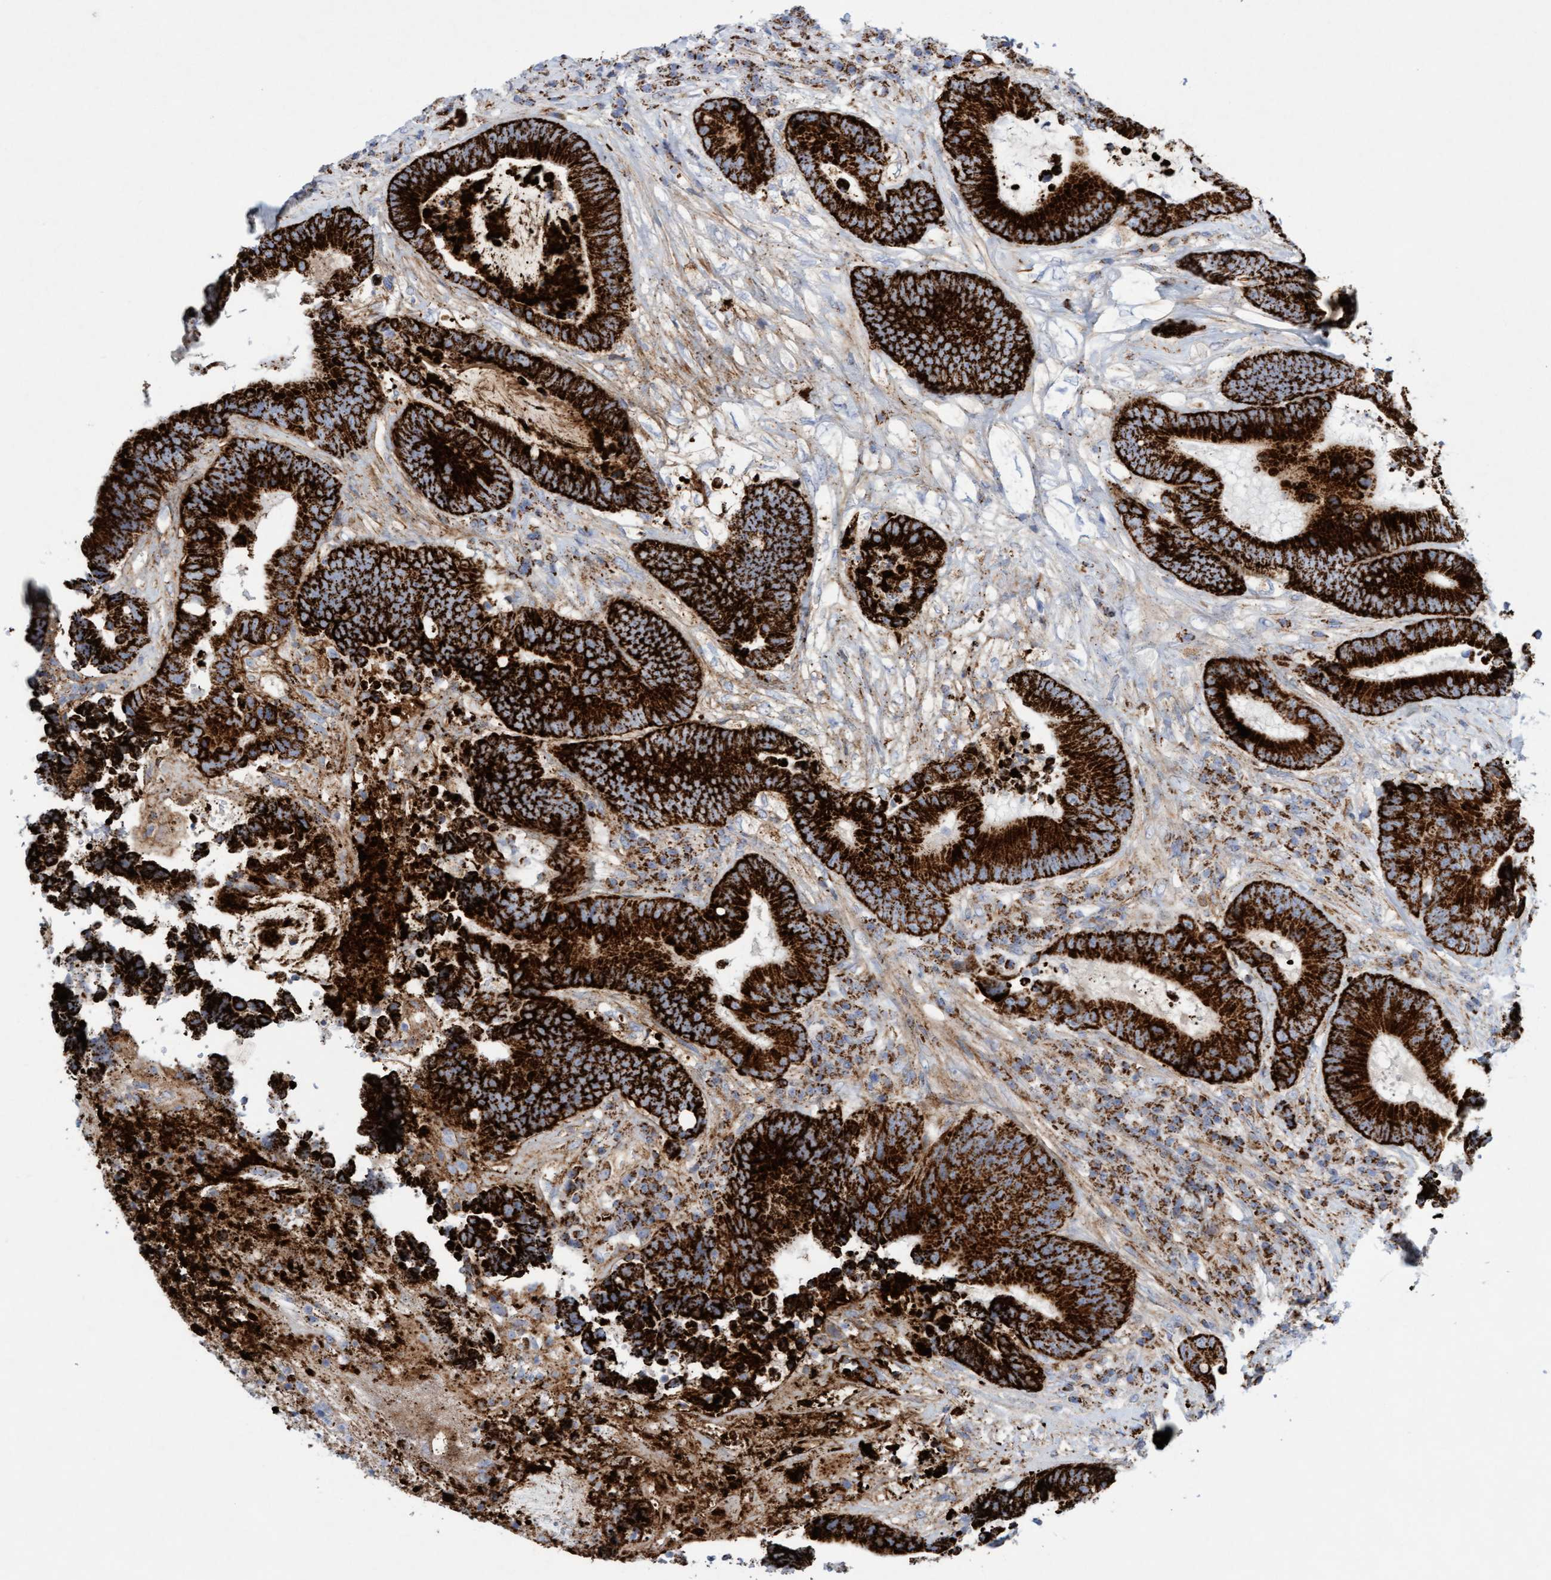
{"staining": {"intensity": "strong", "quantity": ">75%", "location": "cytoplasmic/membranous"}, "tissue": "colorectal cancer", "cell_type": "Tumor cells", "image_type": "cancer", "snomed": [{"axis": "morphology", "description": "Adenocarcinoma, NOS"}, {"axis": "topography", "description": "Rectum"}], "caption": "Immunohistochemistry of colorectal adenocarcinoma reveals high levels of strong cytoplasmic/membranous positivity in about >75% of tumor cells.", "gene": "GGTA1", "patient": {"sex": "female", "age": 89}}